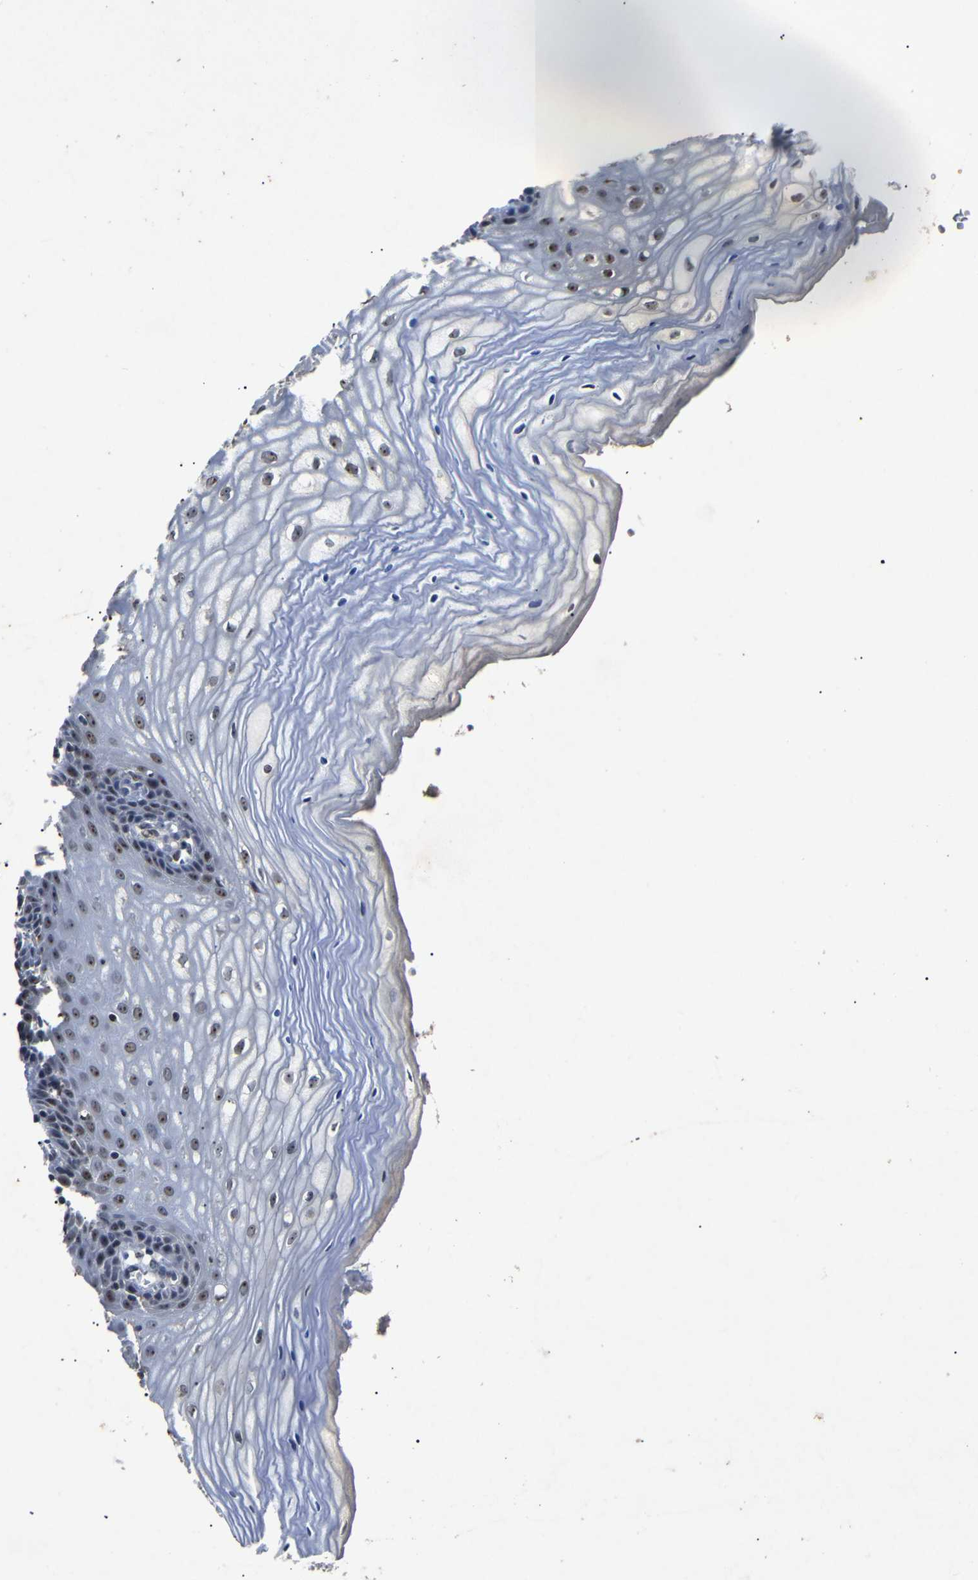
{"staining": {"intensity": "strong", "quantity": ">75%", "location": "nuclear"}, "tissue": "cervix", "cell_type": "Glandular cells", "image_type": "normal", "snomed": [{"axis": "morphology", "description": "Normal tissue, NOS"}, {"axis": "topography", "description": "Cervix"}], "caption": "A high-resolution photomicrograph shows immunohistochemistry staining of unremarkable cervix, which reveals strong nuclear expression in about >75% of glandular cells. The staining was performed using DAB (3,3'-diaminobenzidine), with brown indicating positive protein expression. Nuclei are stained blue with hematoxylin.", "gene": "PARN", "patient": {"sex": "female", "age": 55}}